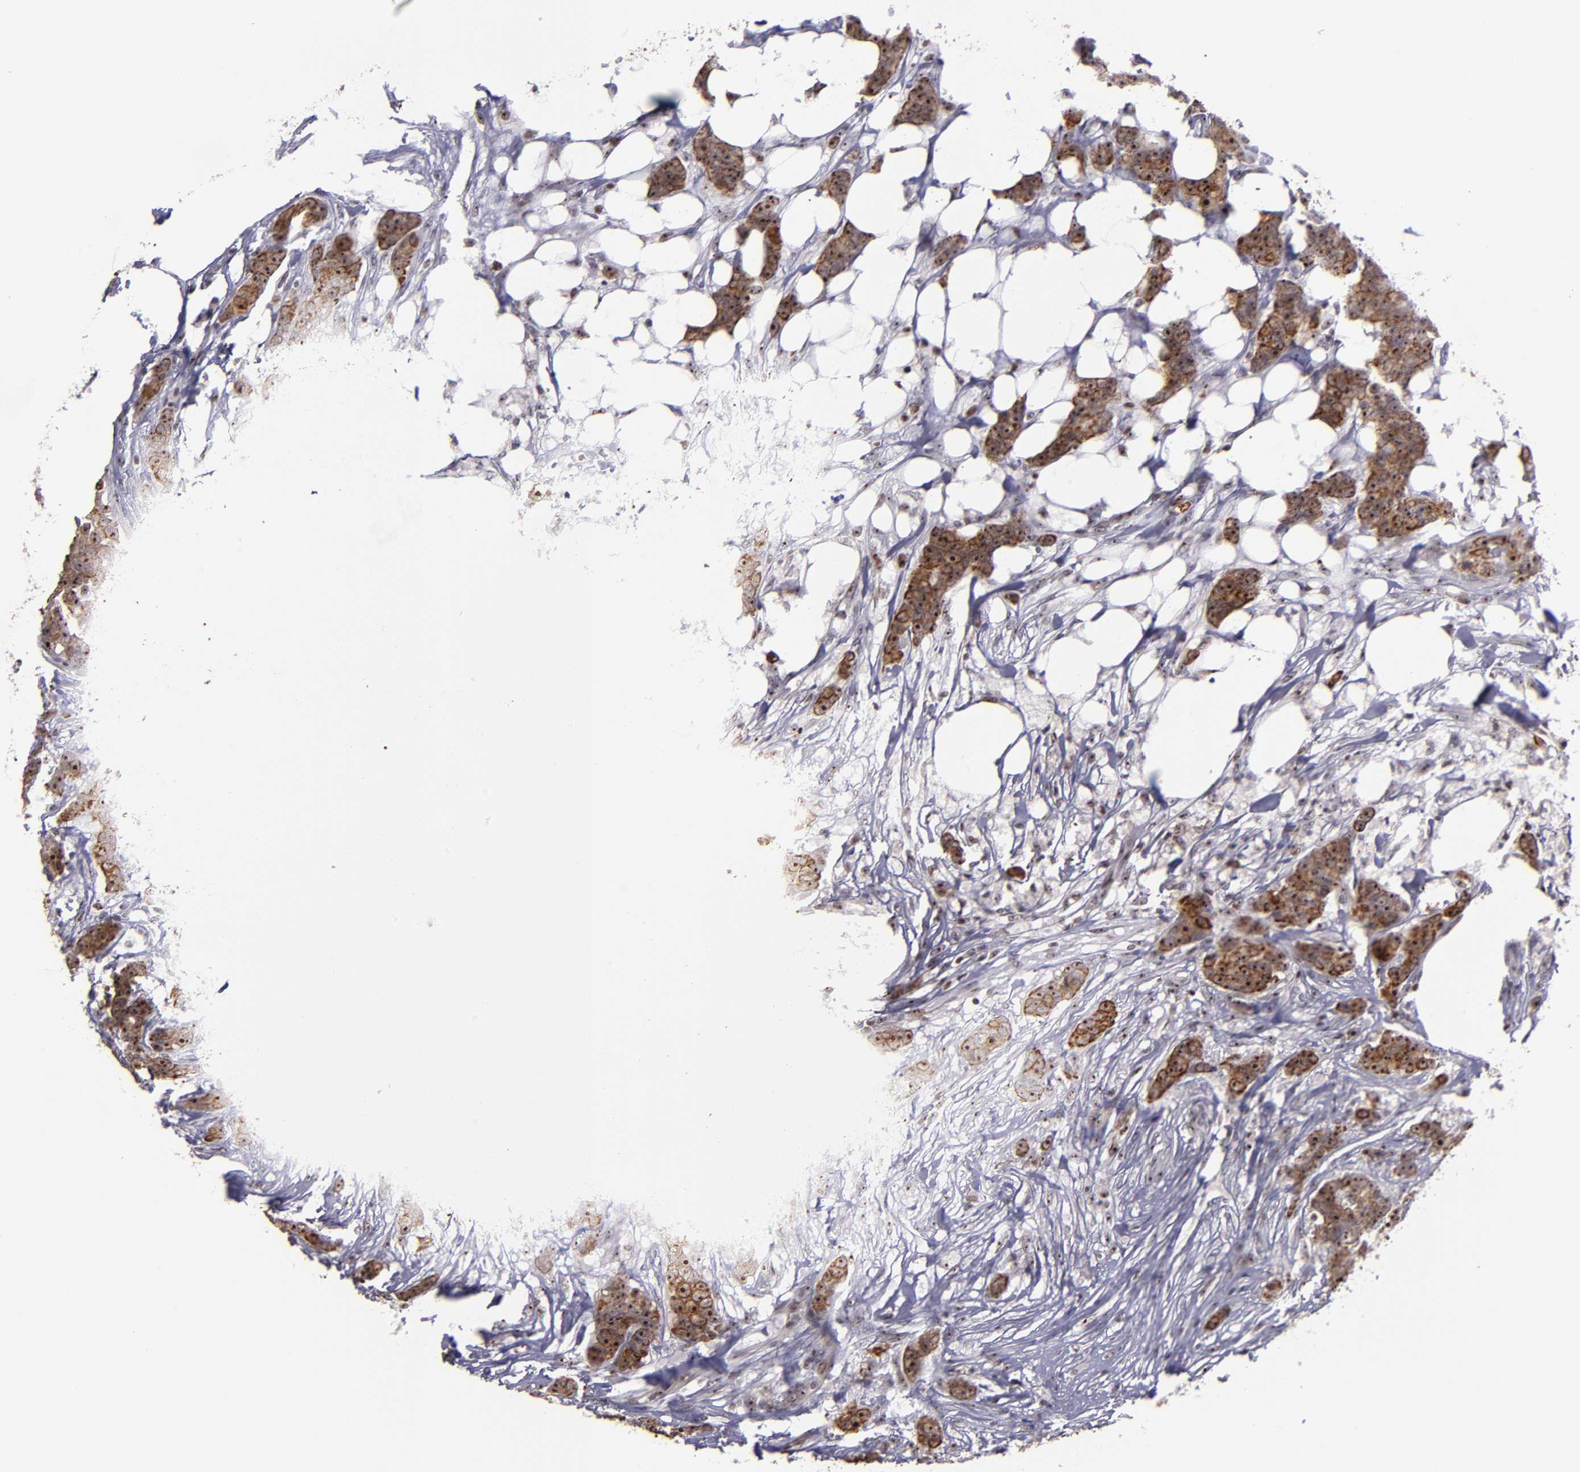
{"staining": {"intensity": "moderate", "quantity": ">75%", "location": "cytoplasmic/membranous,nuclear"}, "tissue": "breast cancer", "cell_type": "Tumor cells", "image_type": "cancer", "snomed": [{"axis": "morphology", "description": "Duct carcinoma"}, {"axis": "topography", "description": "Breast"}], "caption": "Immunohistochemical staining of breast intraductal carcinoma shows moderate cytoplasmic/membranous and nuclear protein staining in approximately >75% of tumor cells.", "gene": "DDX24", "patient": {"sex": "female", "age": 40}}